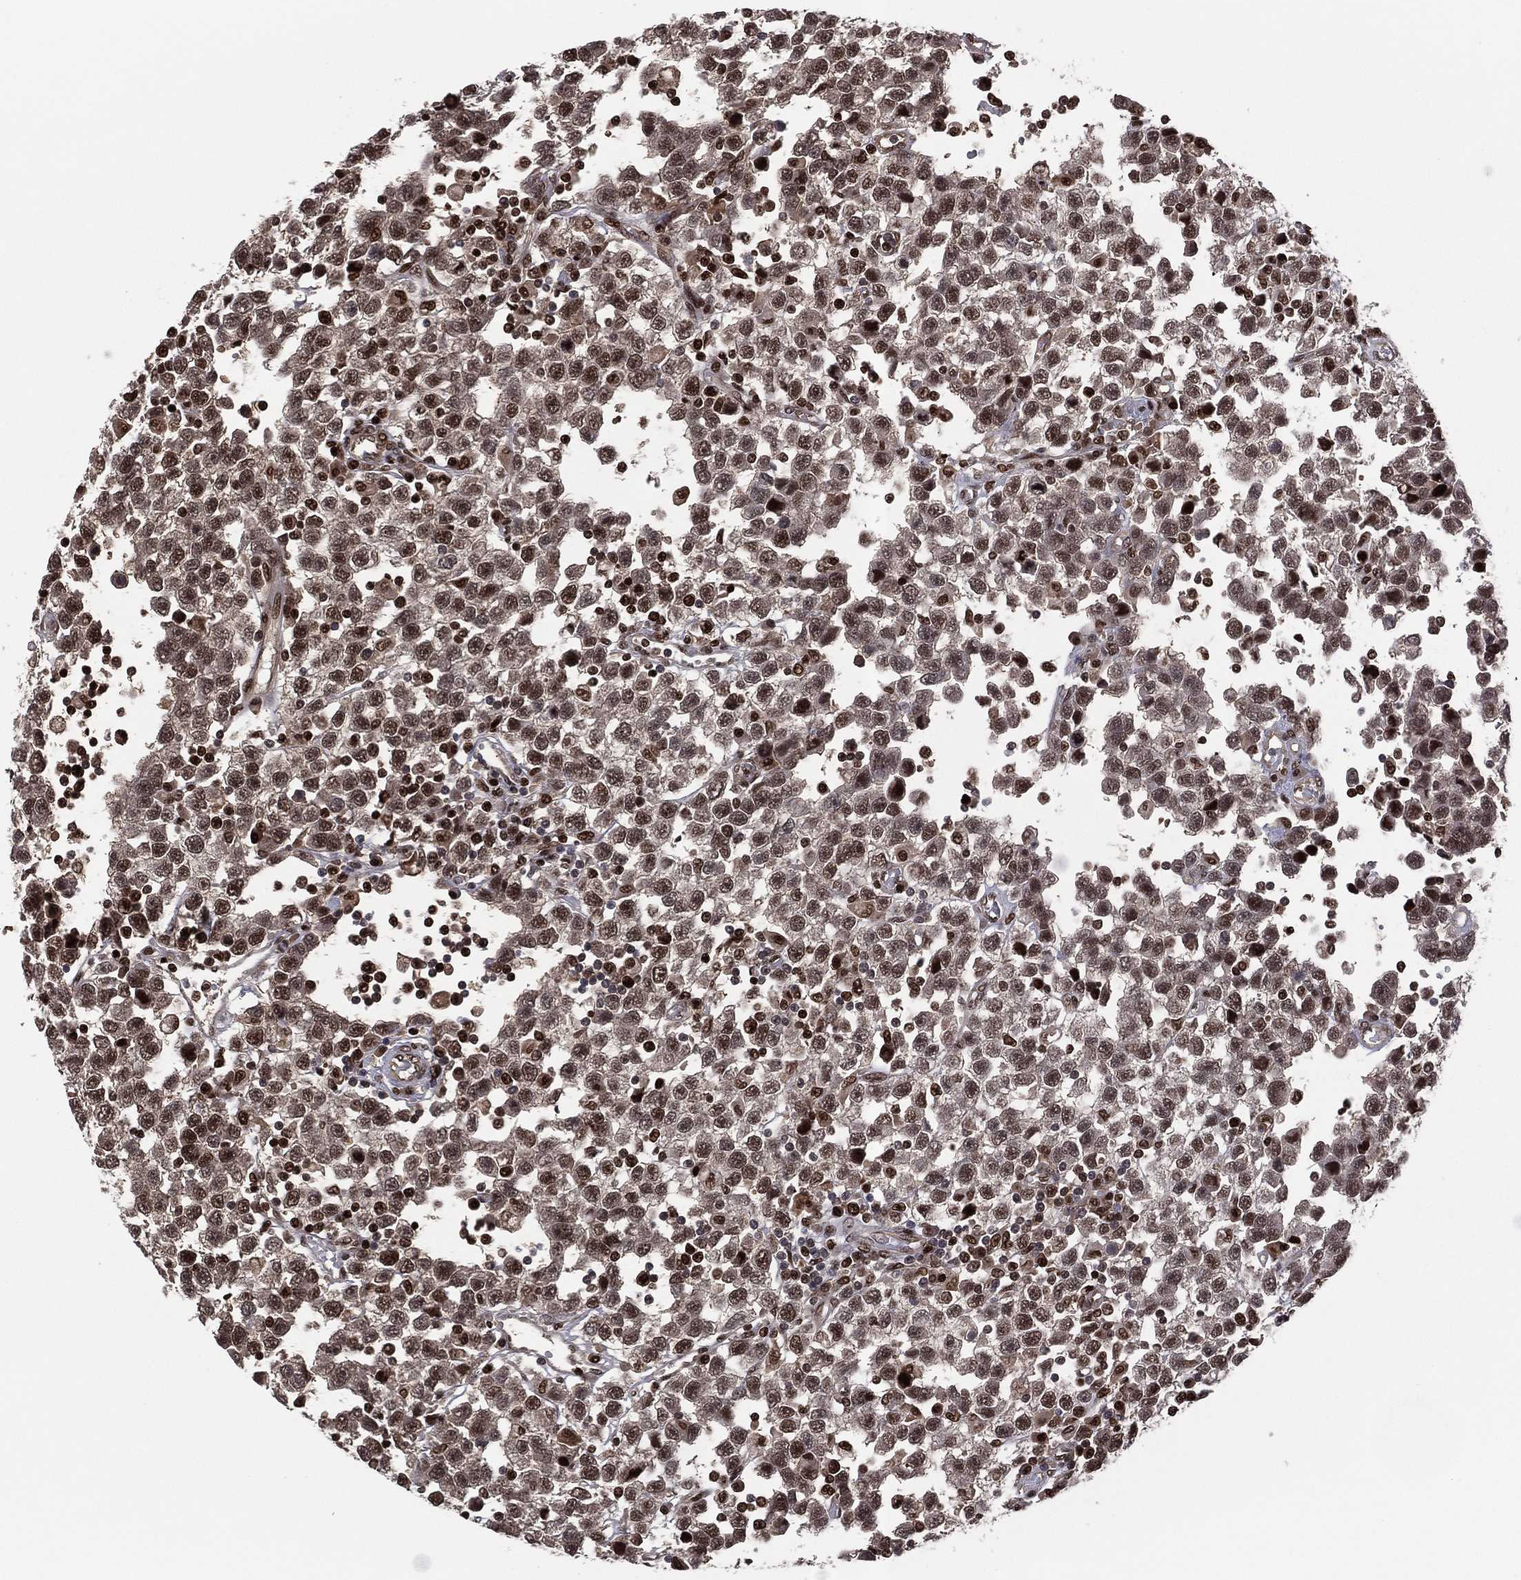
{"staining": {"intensity": "strong", "quantity": ">75%", "location": "nuclear"}, "tissue": "testis cancer", "cell_type": "Tumor cells", "image_type": "cancer", "snomed": [{"axis": "morphology", "description": "Seminoma, NOS"}, {"axis": "topography", "description": "Testis"}], "caption": "A high-resolution histopathology image shows IHC staining of seminoma (testis), which demonstrates strong nuclear expression in about >75% of tumor cells. The staining is performed using DAB (3,3'-diaminobenzidine) brown chromogen to label protein expression. The nuclei are counter-stained blue using hematoxylin.", "gene": "PSMA1", "patient": {"sex": "male", "age": 34}}